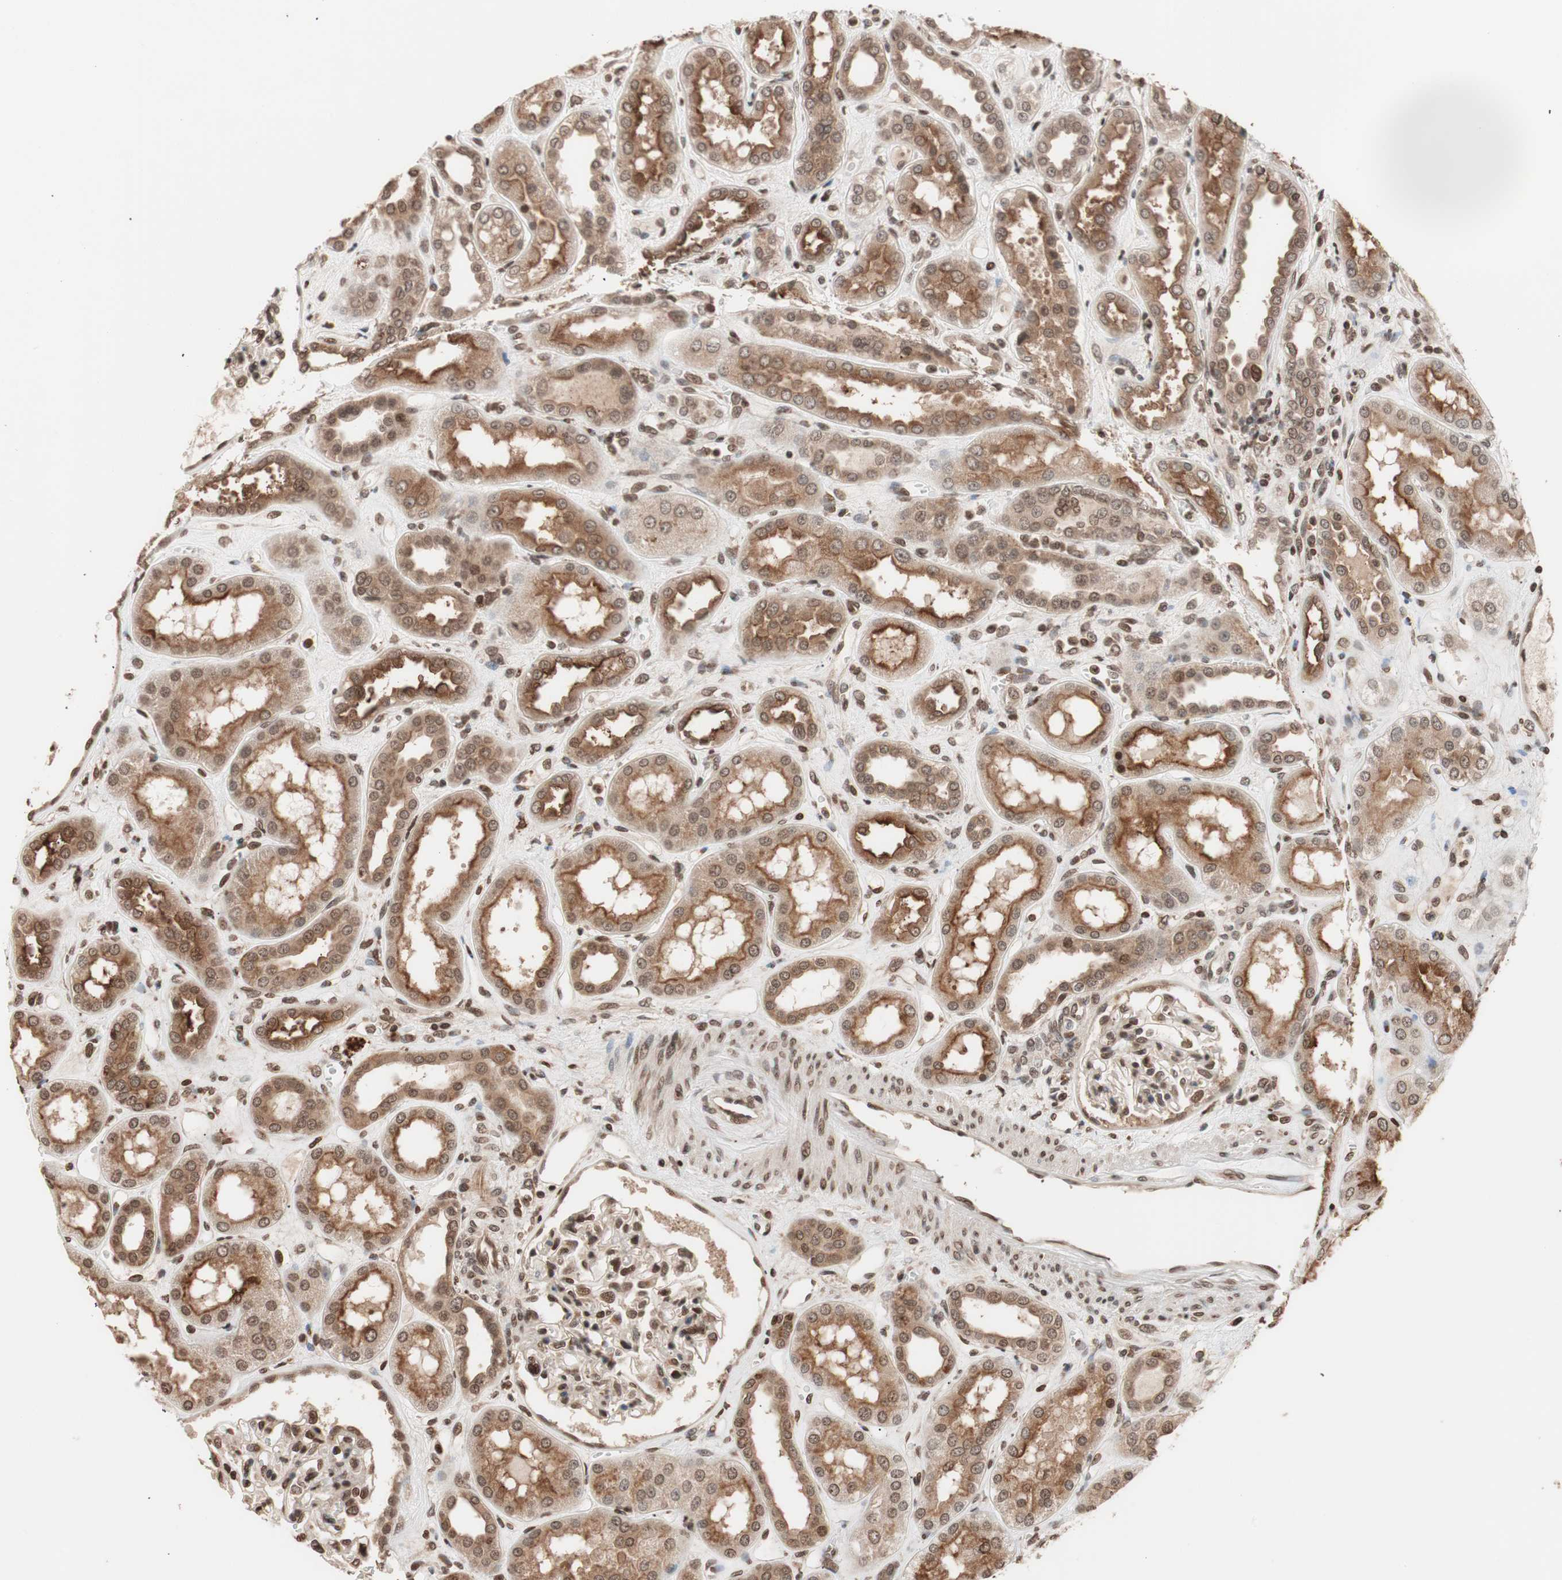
{"staining": {"intensity": "strong", "quantity": ">75%", "location": "nuclear"}, "tissue": "kidney", "cell_type": "Cells in glomeruli", "image_type": "normal", "snomed": [{"axis": "morphology", "description": "Normal tissue, NOS"}, {"axis": "topography", "description": "Kidney"}], "caption": "IHC of benign kidney exhibits high levels of strong nuclear staining in about >75% of cells in glomeruli.", "gene": "ZFC3H1", "patient": {"sex": "male", "age": 59}}